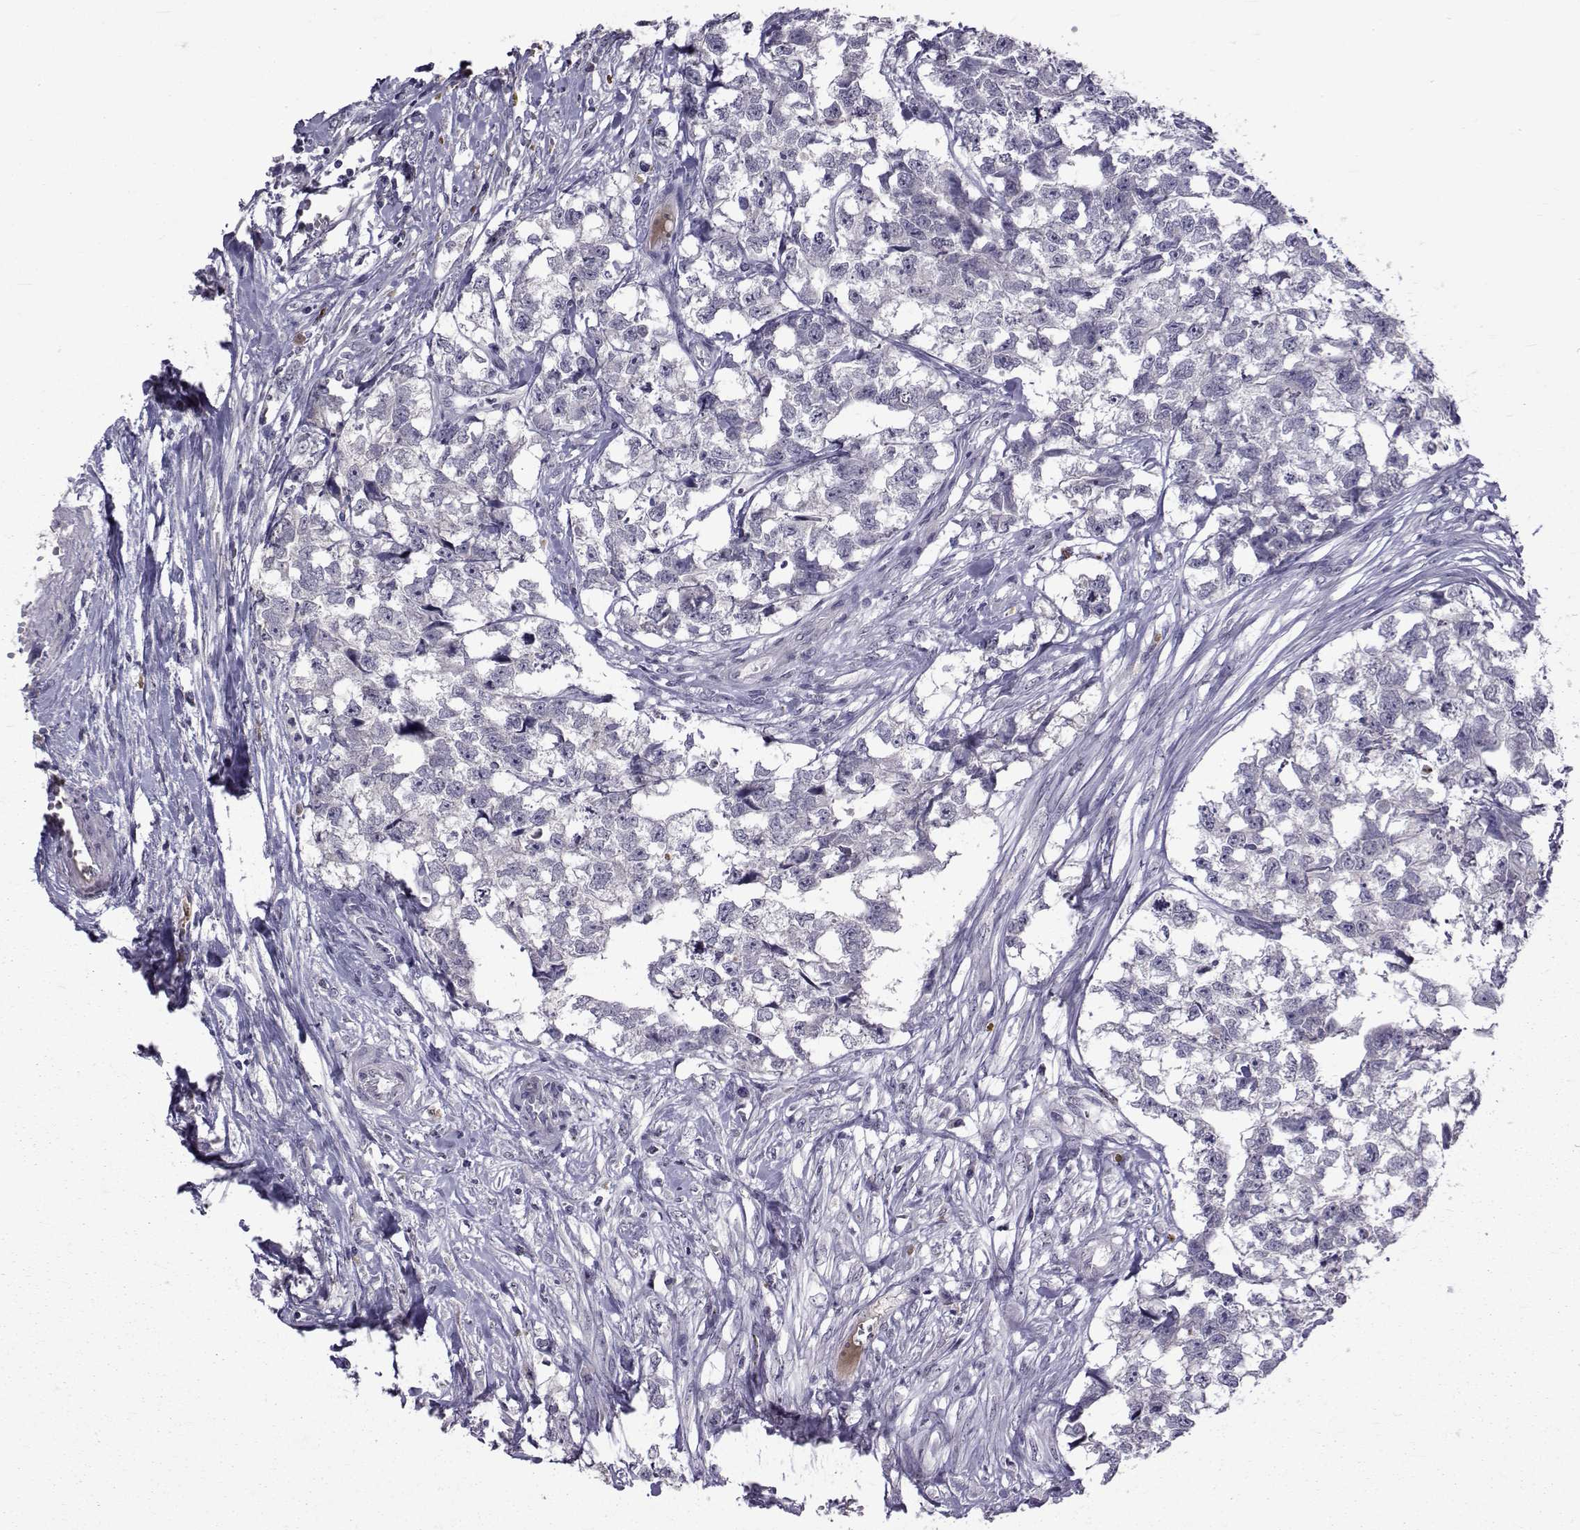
{"staining": {"intensity": "negative", "quantity": "none", "location": "none"}, "tissue": "testis cancer", "cell_type": "Tumor cells", "image_type": "cancer", "snomed": [{"axis": "morphology", "description": "Carcinoma, Embryonal, NOS"}, {"axis": "morphology", "description": "Teratoma, malignant, NOS"}, {"axis": "topography", "description": "Testis"}], "caption": "Immunohistochemistry image of neoplastic tissue: teratoma (malignant) (testis) stained with DAB (3,3'-diaminobenzidine) reveals no significant protein staining in tumor cells.", "gene": "TNFRSF11B", "patient": {"sex": "male", "age": 44}}